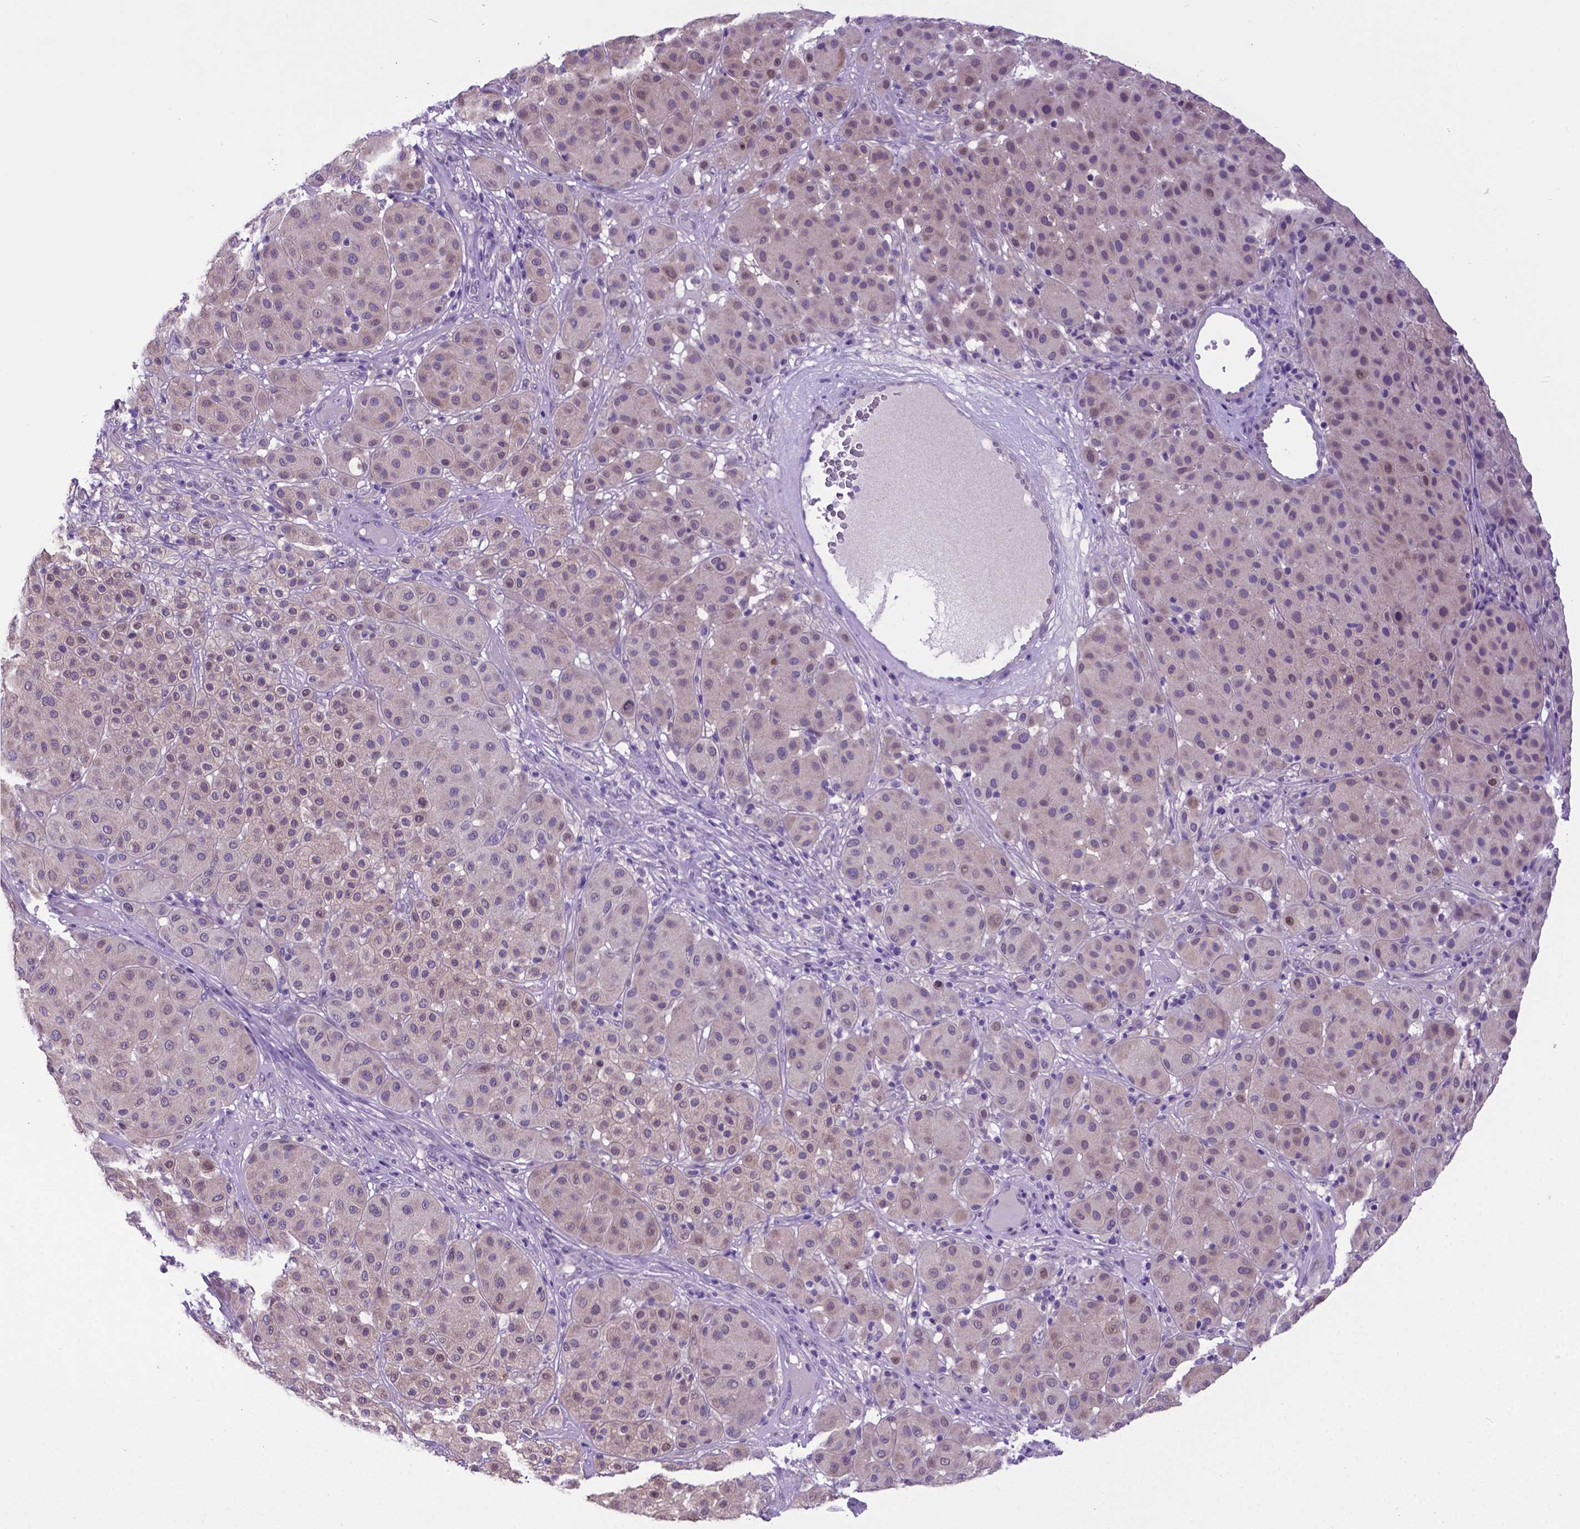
{"staining": {"intensity": "weak", "quantity": "<25%", "location": "cytoplasmic/membranous"}, "tissue": "melanoma", "cell_type": "Tumor cells", "image_type": "cancer", "snomed": [{"axis": "morphology", "description": "Malignant melanoma, Metastatic site"}, {"axis": "topography", "description": "Smooth muscle"}], "caption": "There is no significant staining in tumor cells of malignant melanoma (metastatic site).", "gene": "ADRA2B", "patient": {"sex": "male", "age": 41}}